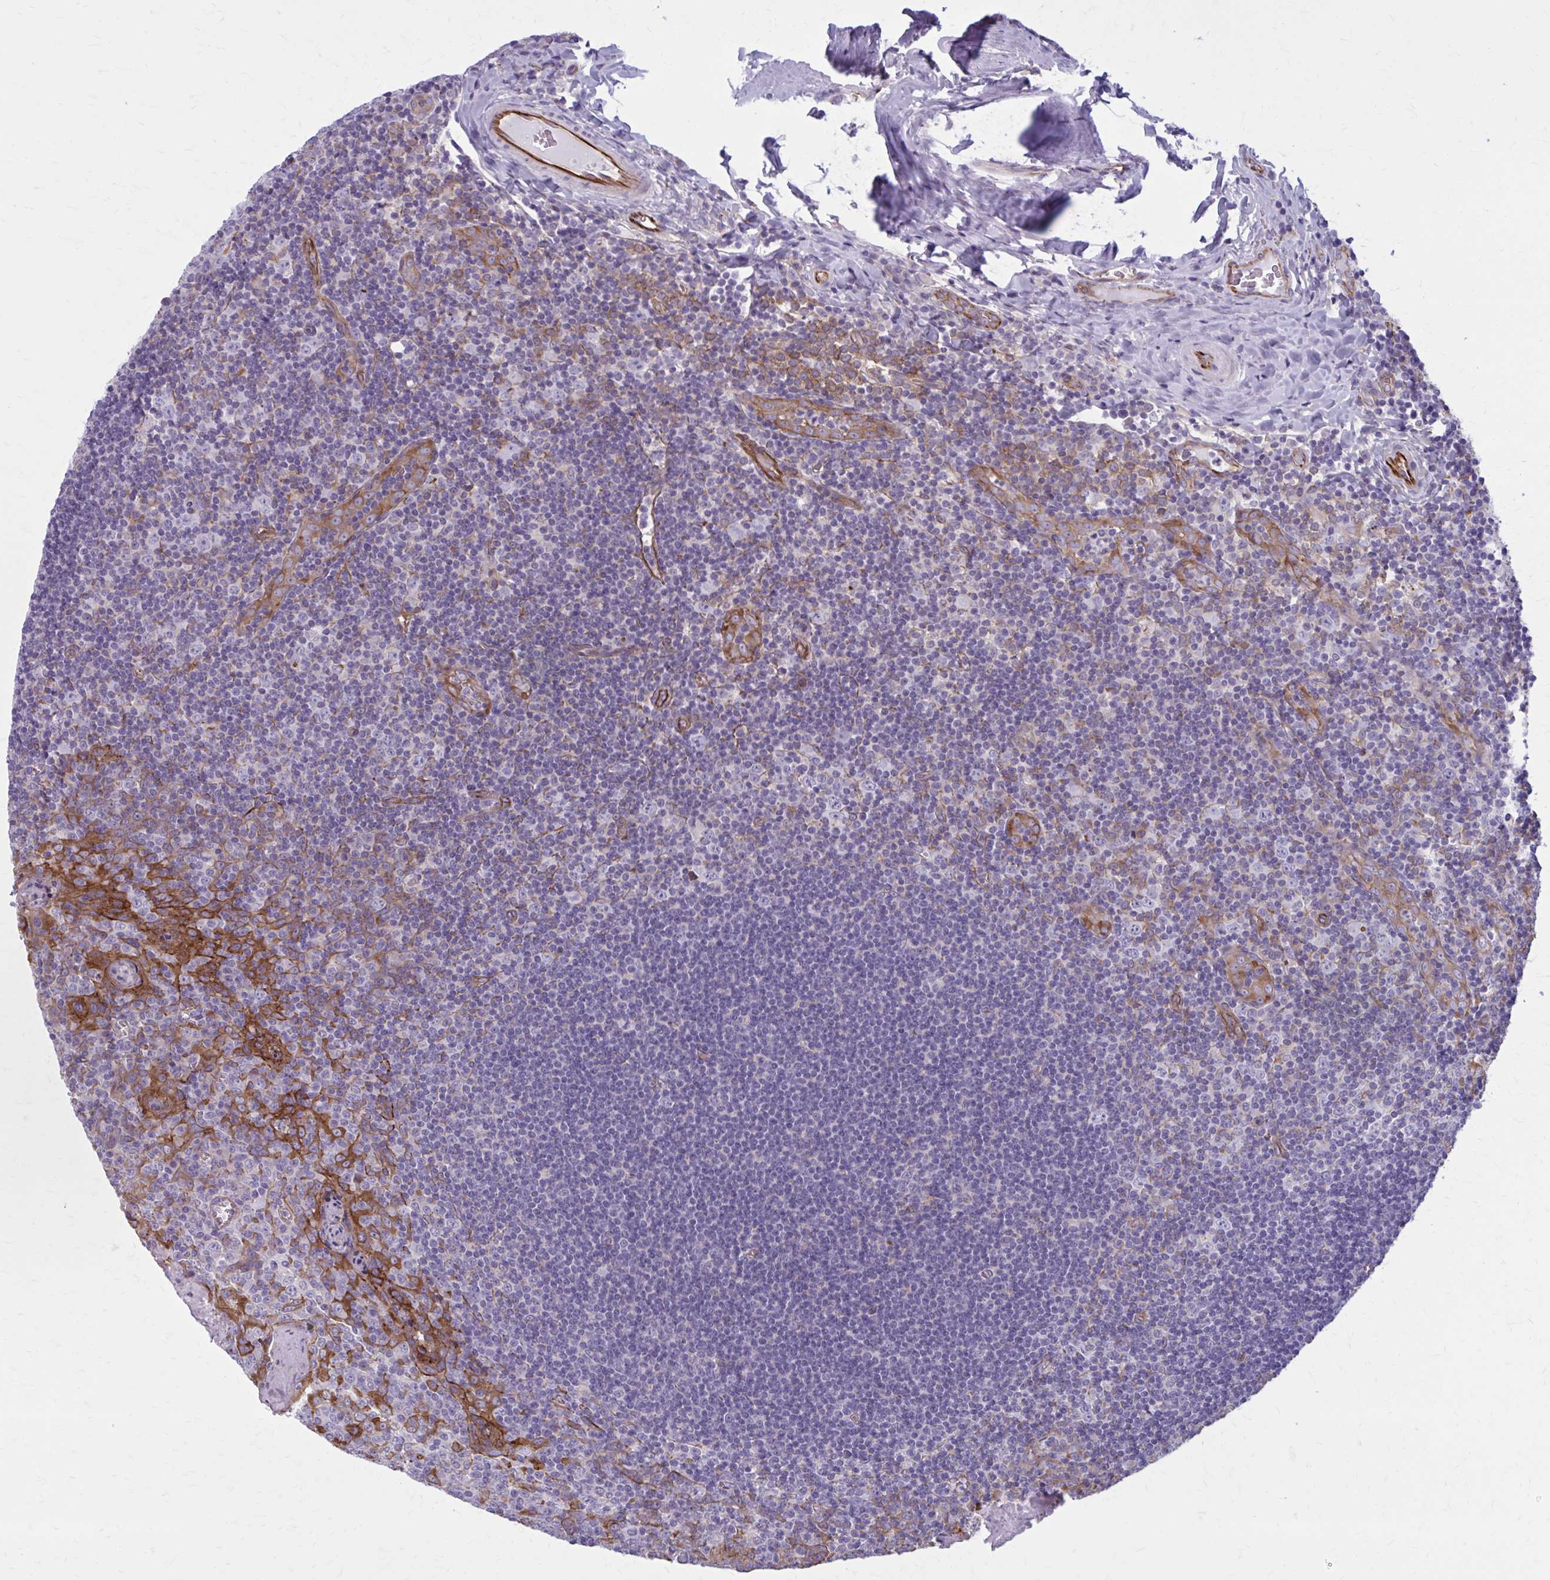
{"staining": {"intensity": "moderate", "quantity": "<25%", "location": "cytoplasmic/membranous"}, "tissue": "tonsil", "cell_type": "Germinal center cells", "image_type": "normal", "snomed": [{"axis": "morphology", "description": "Normal tissue, NOS"}, {"axis": "morphology", "description": "Inflammation, NOS"}, {"axis": "topography", "description": "Tonsil"}], "caption": "Germinal center cells show low levels of moderate cytoplasmic/membranous expression in about <25% of cells in normal human tonsil.", "gene": "ZDHHC7", "patient": {"sex": "female", "age": 31}}